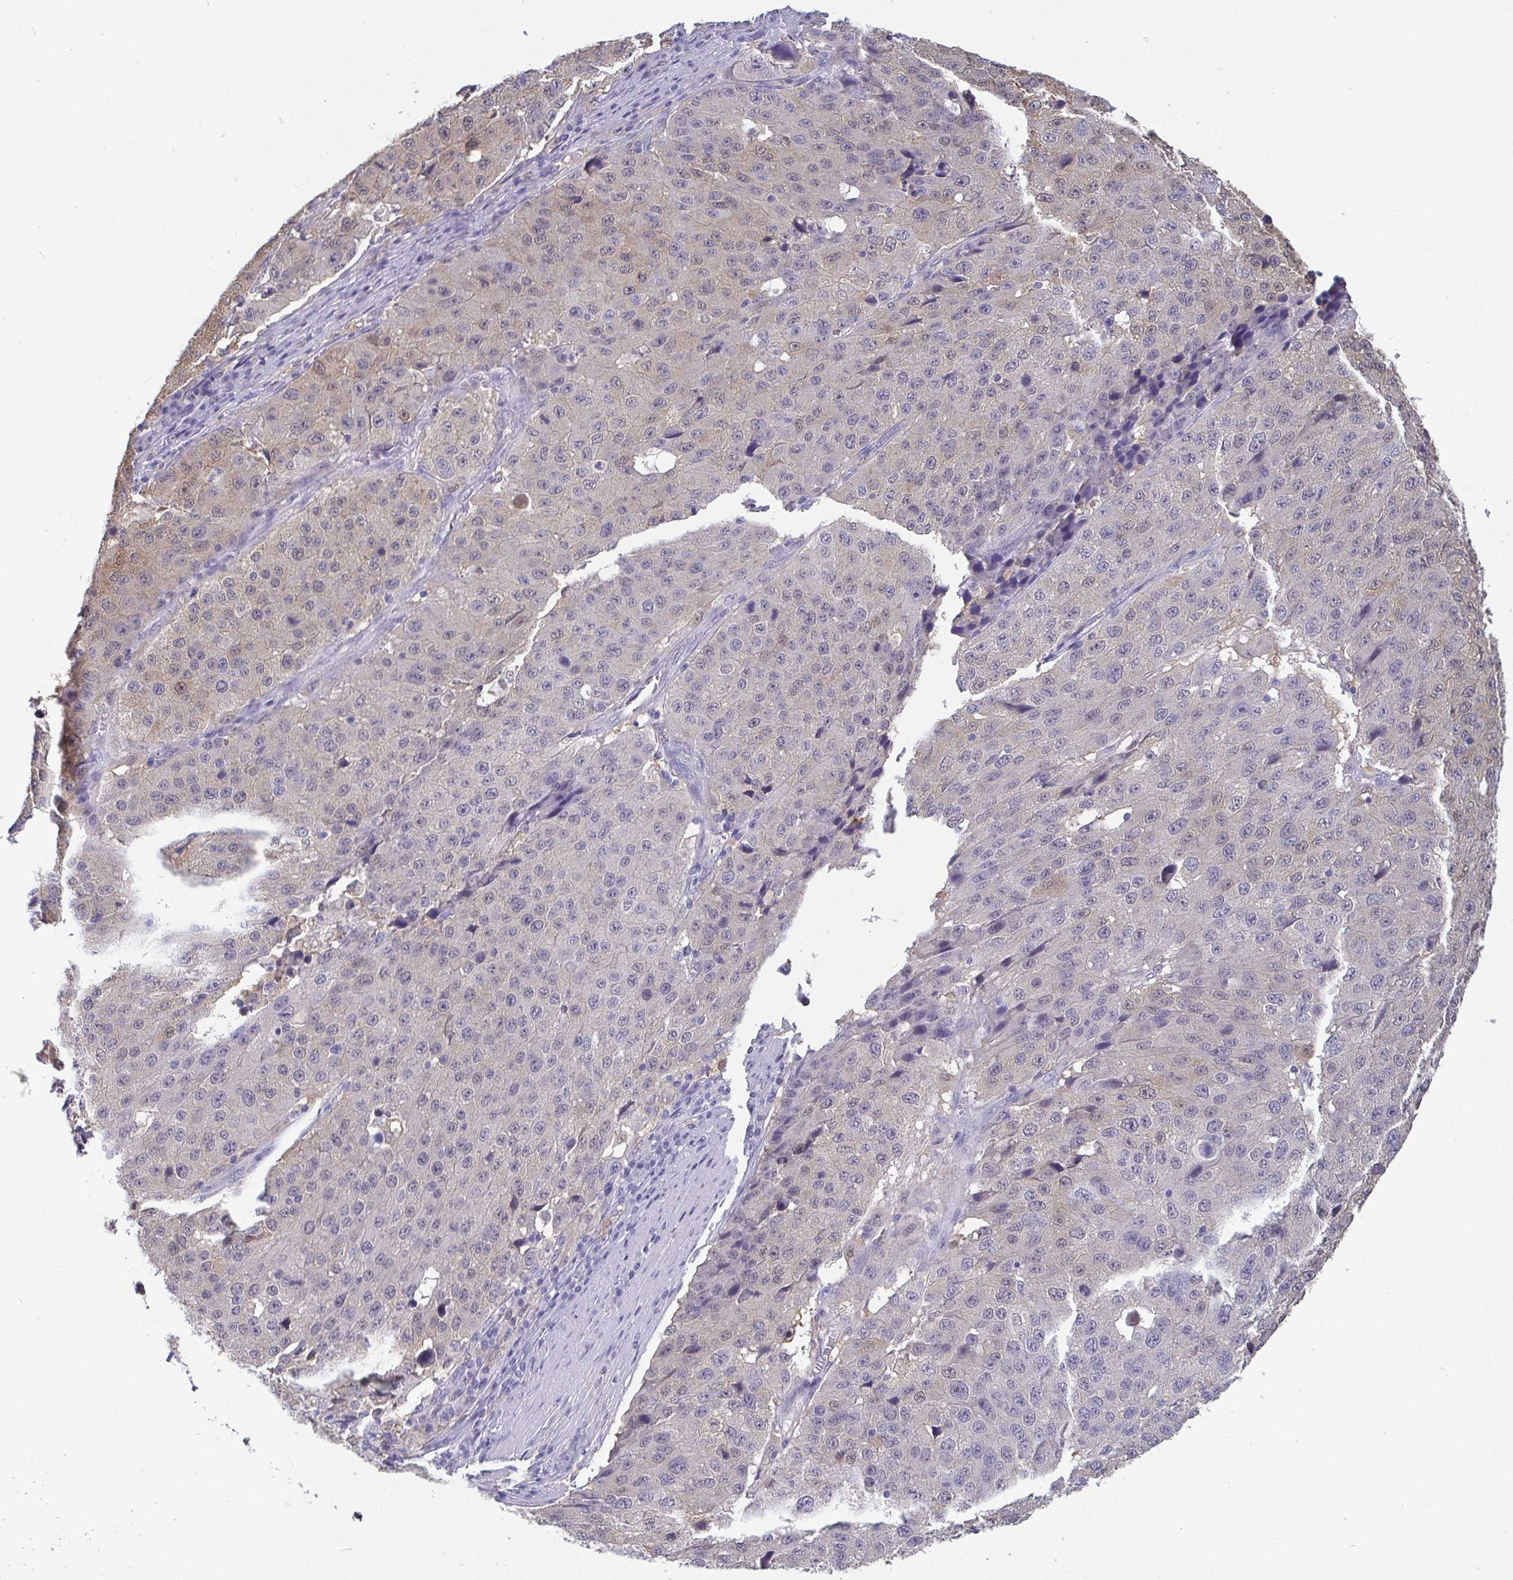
{"staining": {"intensity": "negative", "quantity": "none", "location": "none"}, "tissue": "stomach cancer", "cell_type": "Tumor cells", "image_type": "cancer", "snomed": [{"axis": "morphology", "description": "Adenocarcinoma, NOS"}, {"axis": "topography", "description": "Stomach"}], "caption": "Immunohistochemistry (IHC) micrograph of neoplastic tissue: adenocarcinoma (stomach) stained with DAB displays no significant protein expression in tumor cells.", "gene": "IDH1", "patient": {"sex": "male", "age": 71}}